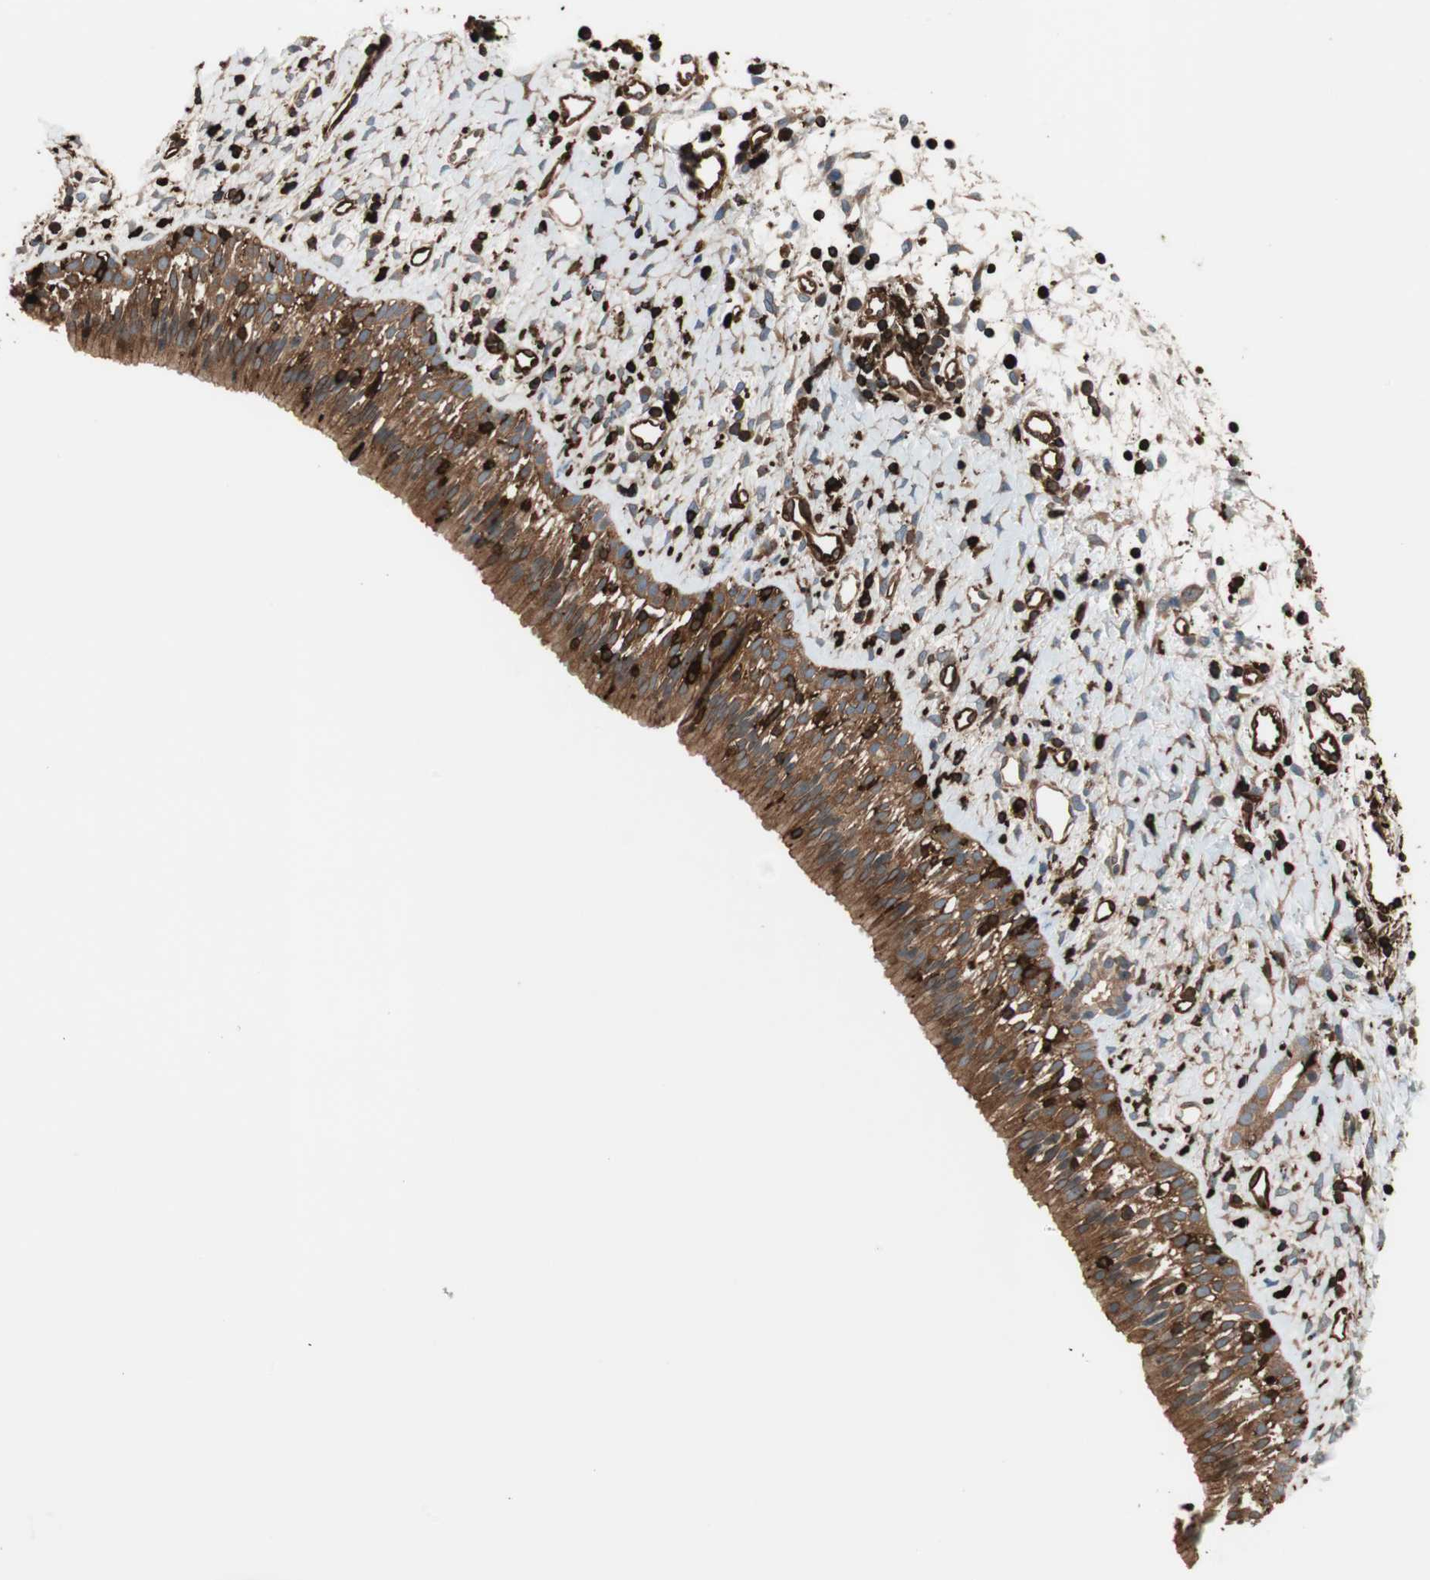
{"staining": {"intensity": "strong", "quantity": ">75%", "location": "cytoplasmic/membranous"}, "tissue": "nasopharynx", "cell_type": "Respiratory epithelial cells", "image_type": "normal", "snomed": [{"axis": "morphology", "description": "Normal tissue, NOS"}, {"axis": "topography", "description": "Nasopharynx"}], "caption": "Immunohistochemical staining of unremarkable human nasopharynx shows high levels of strong cytoplasmic/membranous positivity in about >75% of respiratory epithelial cells.", "gene": "VASP", "patient": {"sex": "male", "age": 22}}